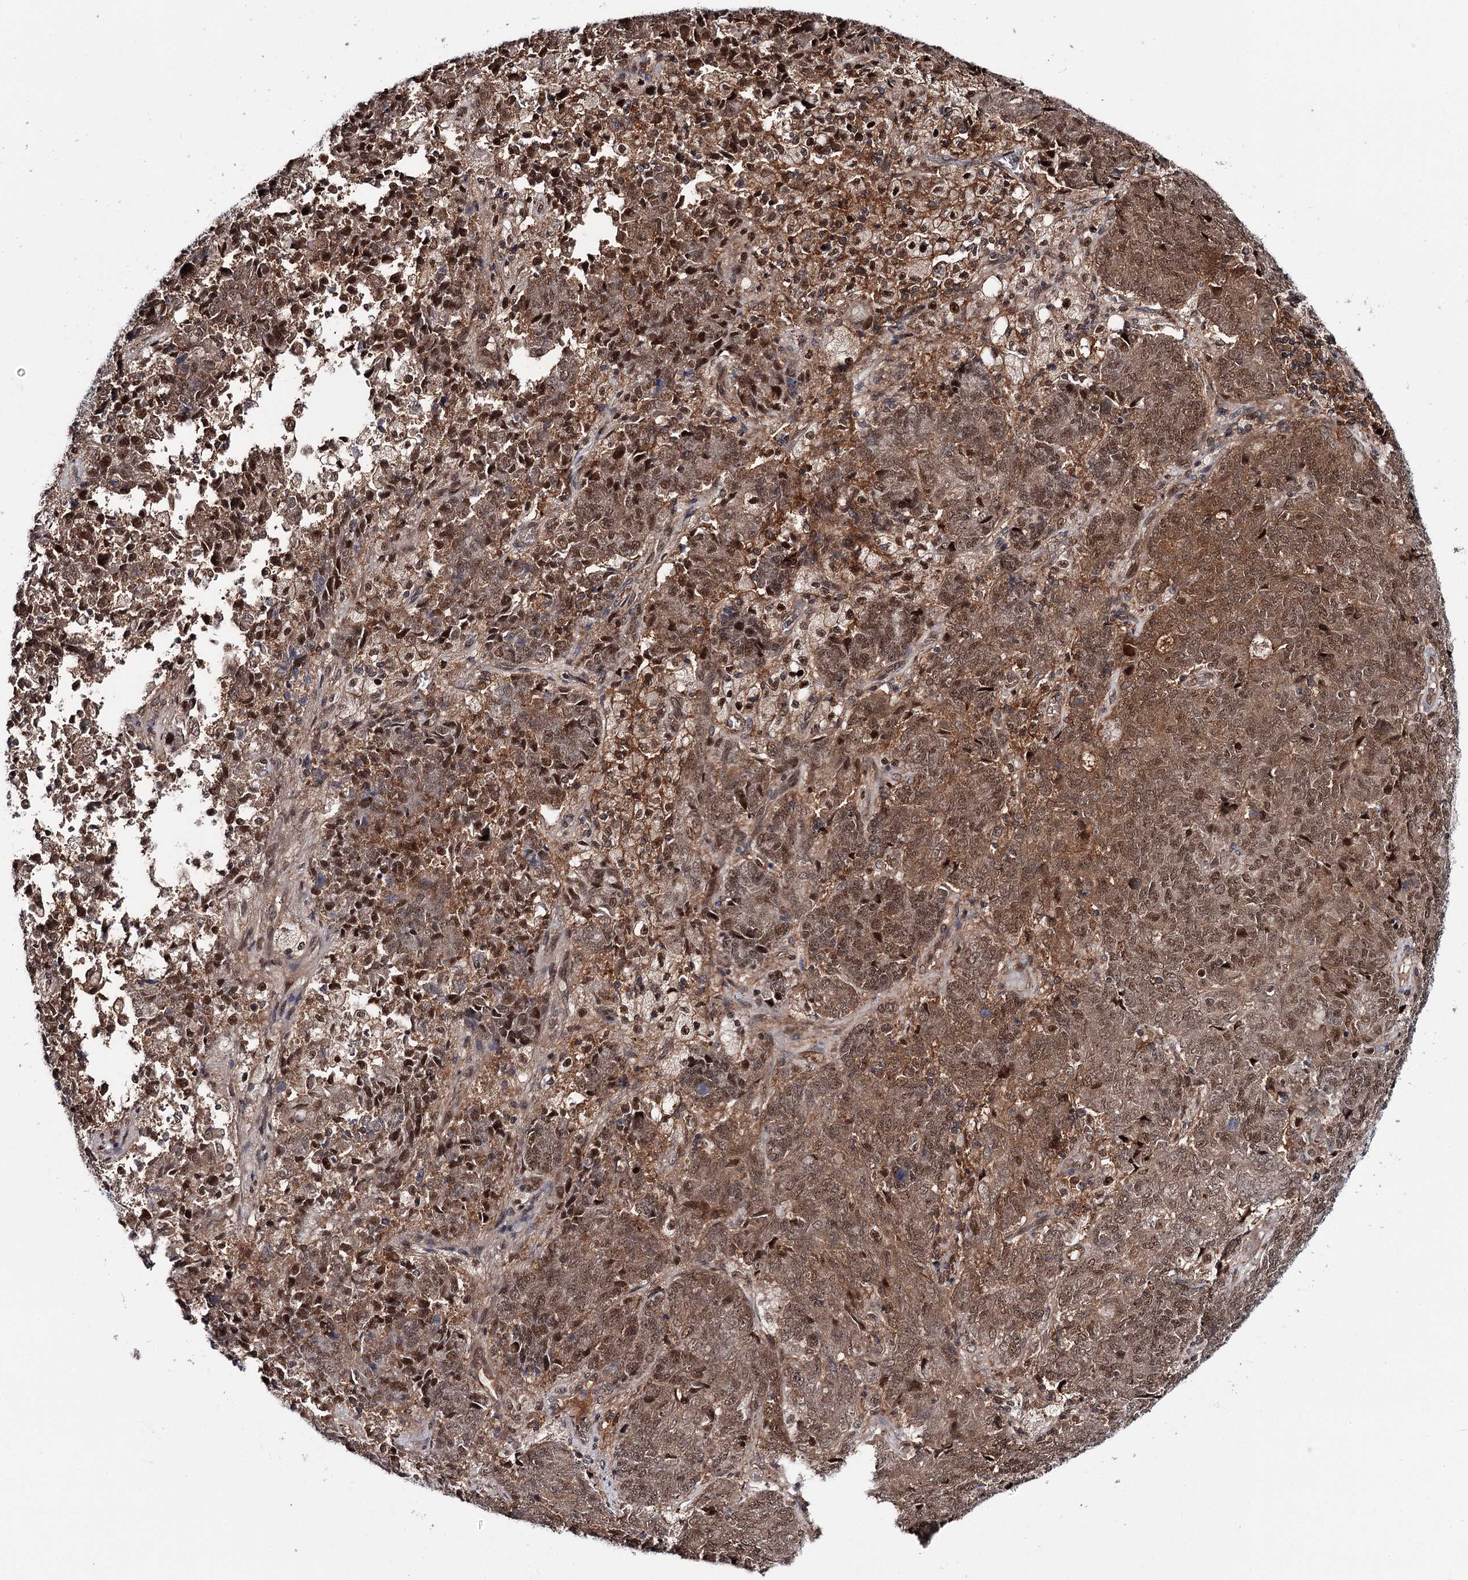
{"staining": {"intensity": "moderate", "quantity": ">75%", "location": "cytoplasmic/membranous,nuclear"}, "tissue": "endometrial cancer", "cell_type": "Tumor cells", "image_type": "cancer", "snomed": [{"axis": "morphology", "description": "Adenocarcinoma, NOS"}, {"axis": "topography", "description": "Endometrium"}], "caption": "Human endometrial cancer stained for a protein (brown) reveals moderate cytoplasmic/membranous and nuclear positive positivity in about >75% of tumor cells.", "gene": "GTSF1", "patient": {"sex": "female", "age": 80}}